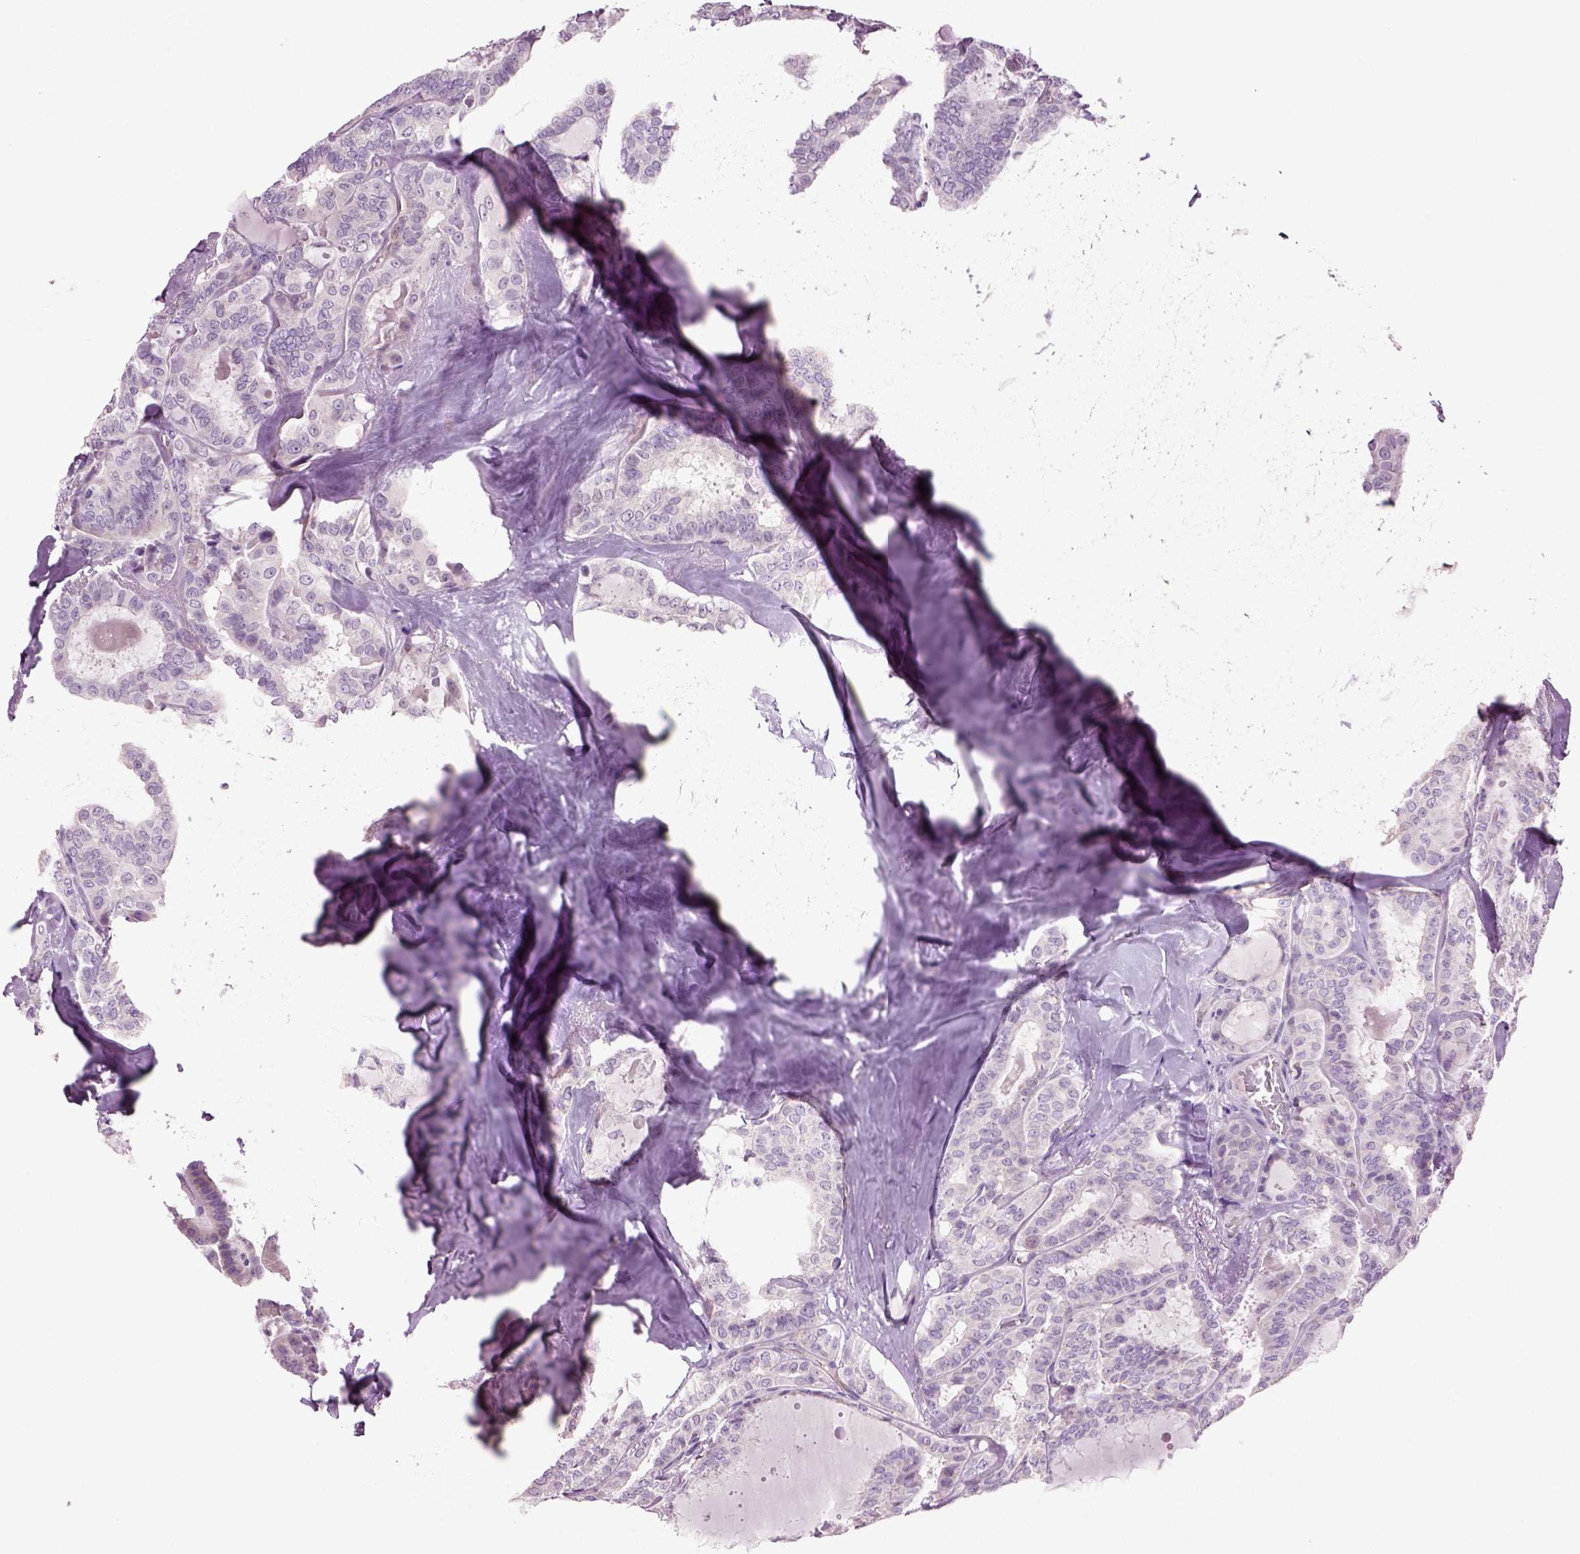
{"staining": {"intensity": "negative", "quantity": "none", "location": "none"}, "tissue": "thyroid cancer", "cell_type": "Tumor cells", "image_type": "cancer", "snomed": [{"axis": "morphology", "description": "Papillary adenocarcinoma, NOS"}, {"axis": "topography", "description": "Thyroid gland"}], "caption": "Immunohistochemistry (IHC) of thyroid cancer (papillary adenocarcinoma) shows no positivity in tumor cells.", "gene": "COL9A2", "patient": {"sex": "female", "age": 39}}